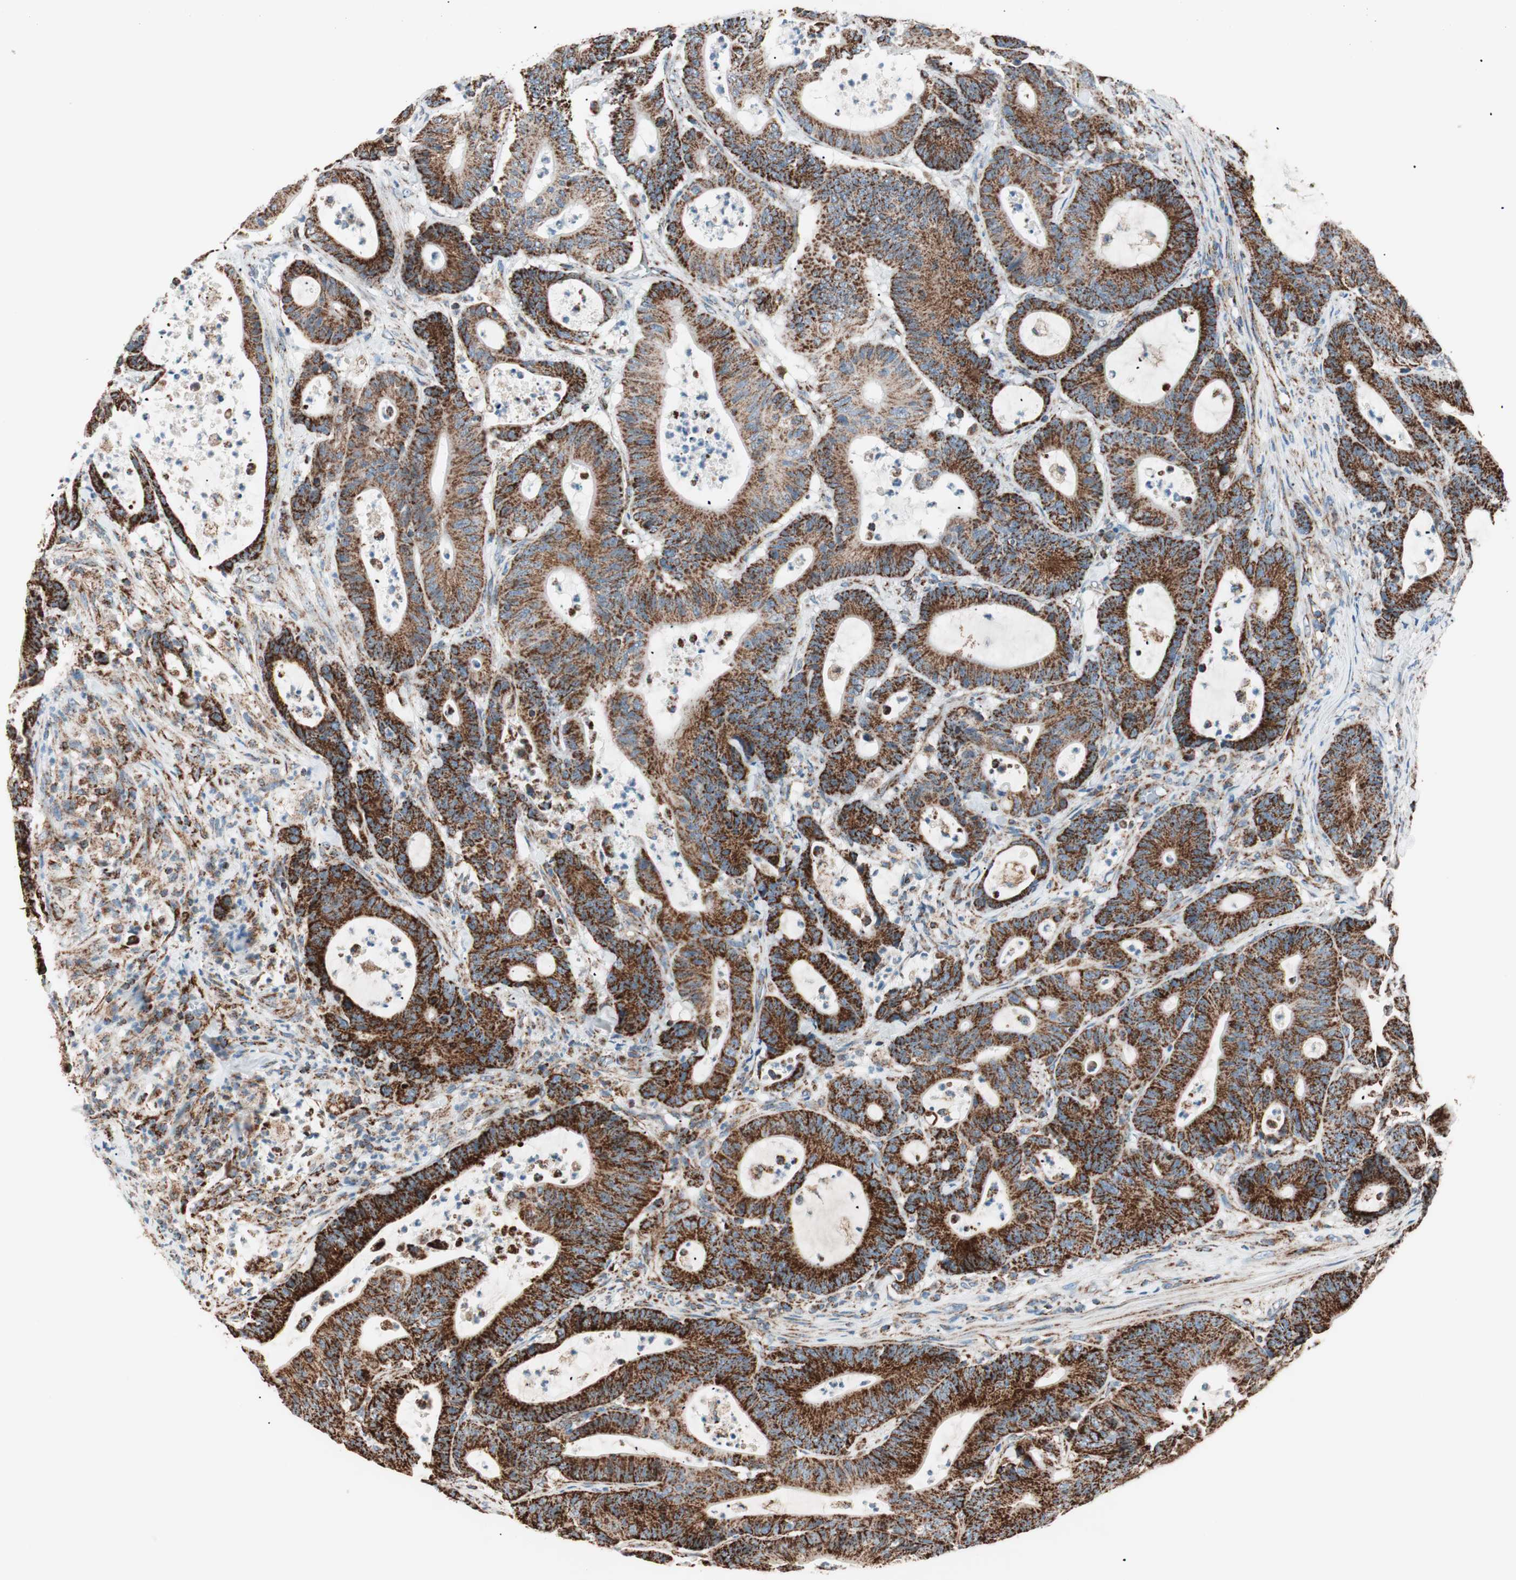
{"staining": {"intensity": "strong", "quantity": ">75%", "location": "cytoplasmic/membranous"}, "tissue": "colorectal cancer", "cell_type": "Tumor cells", "image_type": "cancer", "snomed": [{"axis": "morphology", "description": "Adenocarcinoma, NOS"}, {"axis": "topography", "description": "Colon"}], "caption": "The histopathology image shows immunohistochemical staining of adenocarcinoma (colorectal). There is strong cytoplasmic/membranous expression is identified in about >75% of tumor cells.", "gene": "TOMM22", "patient": {"sex": "female", "age": 84}}